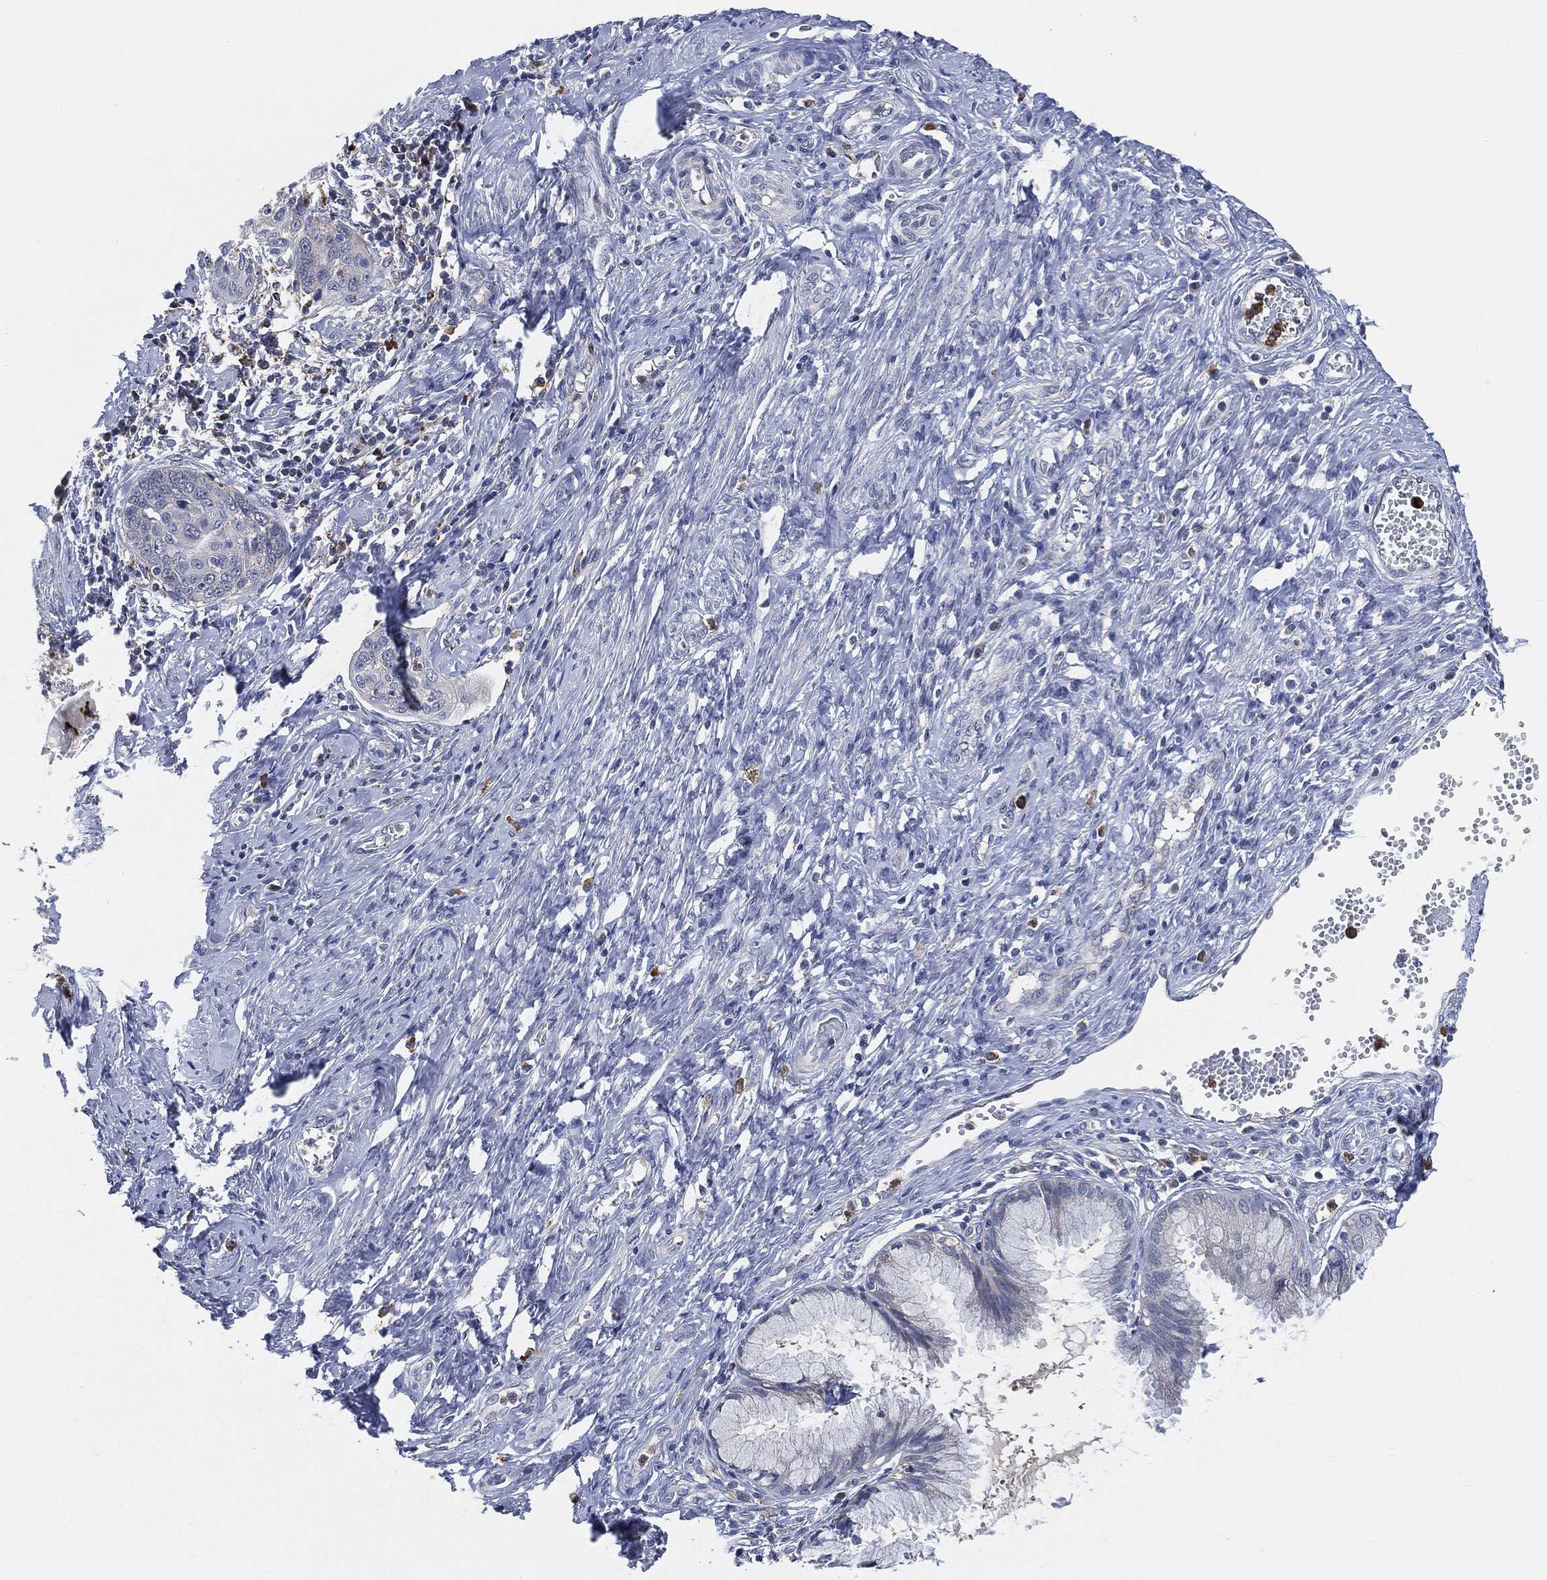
{"staining": {"intensity": "negative", "quantity": "none", "location": "none"}, "tissue": "cervical cancer", "cell_type": "Tumor cells", "image_type": "cancer", "snomed": [{"axis": "morphology", "description": "Normal tissue, NOS"}, {"axis": "morphology", "description": "Squamous cell carcinoma, NOS"}, {"axis": "topography", "description": "Cervix"}], "caption": "This is an immunohistochemistry histopathology image of cervical cancer (squamous cell carcinoma). There is no positivity in tumor cells.", "gene": "VSIG4", "patient": {"sex": "female", "age": 39}}